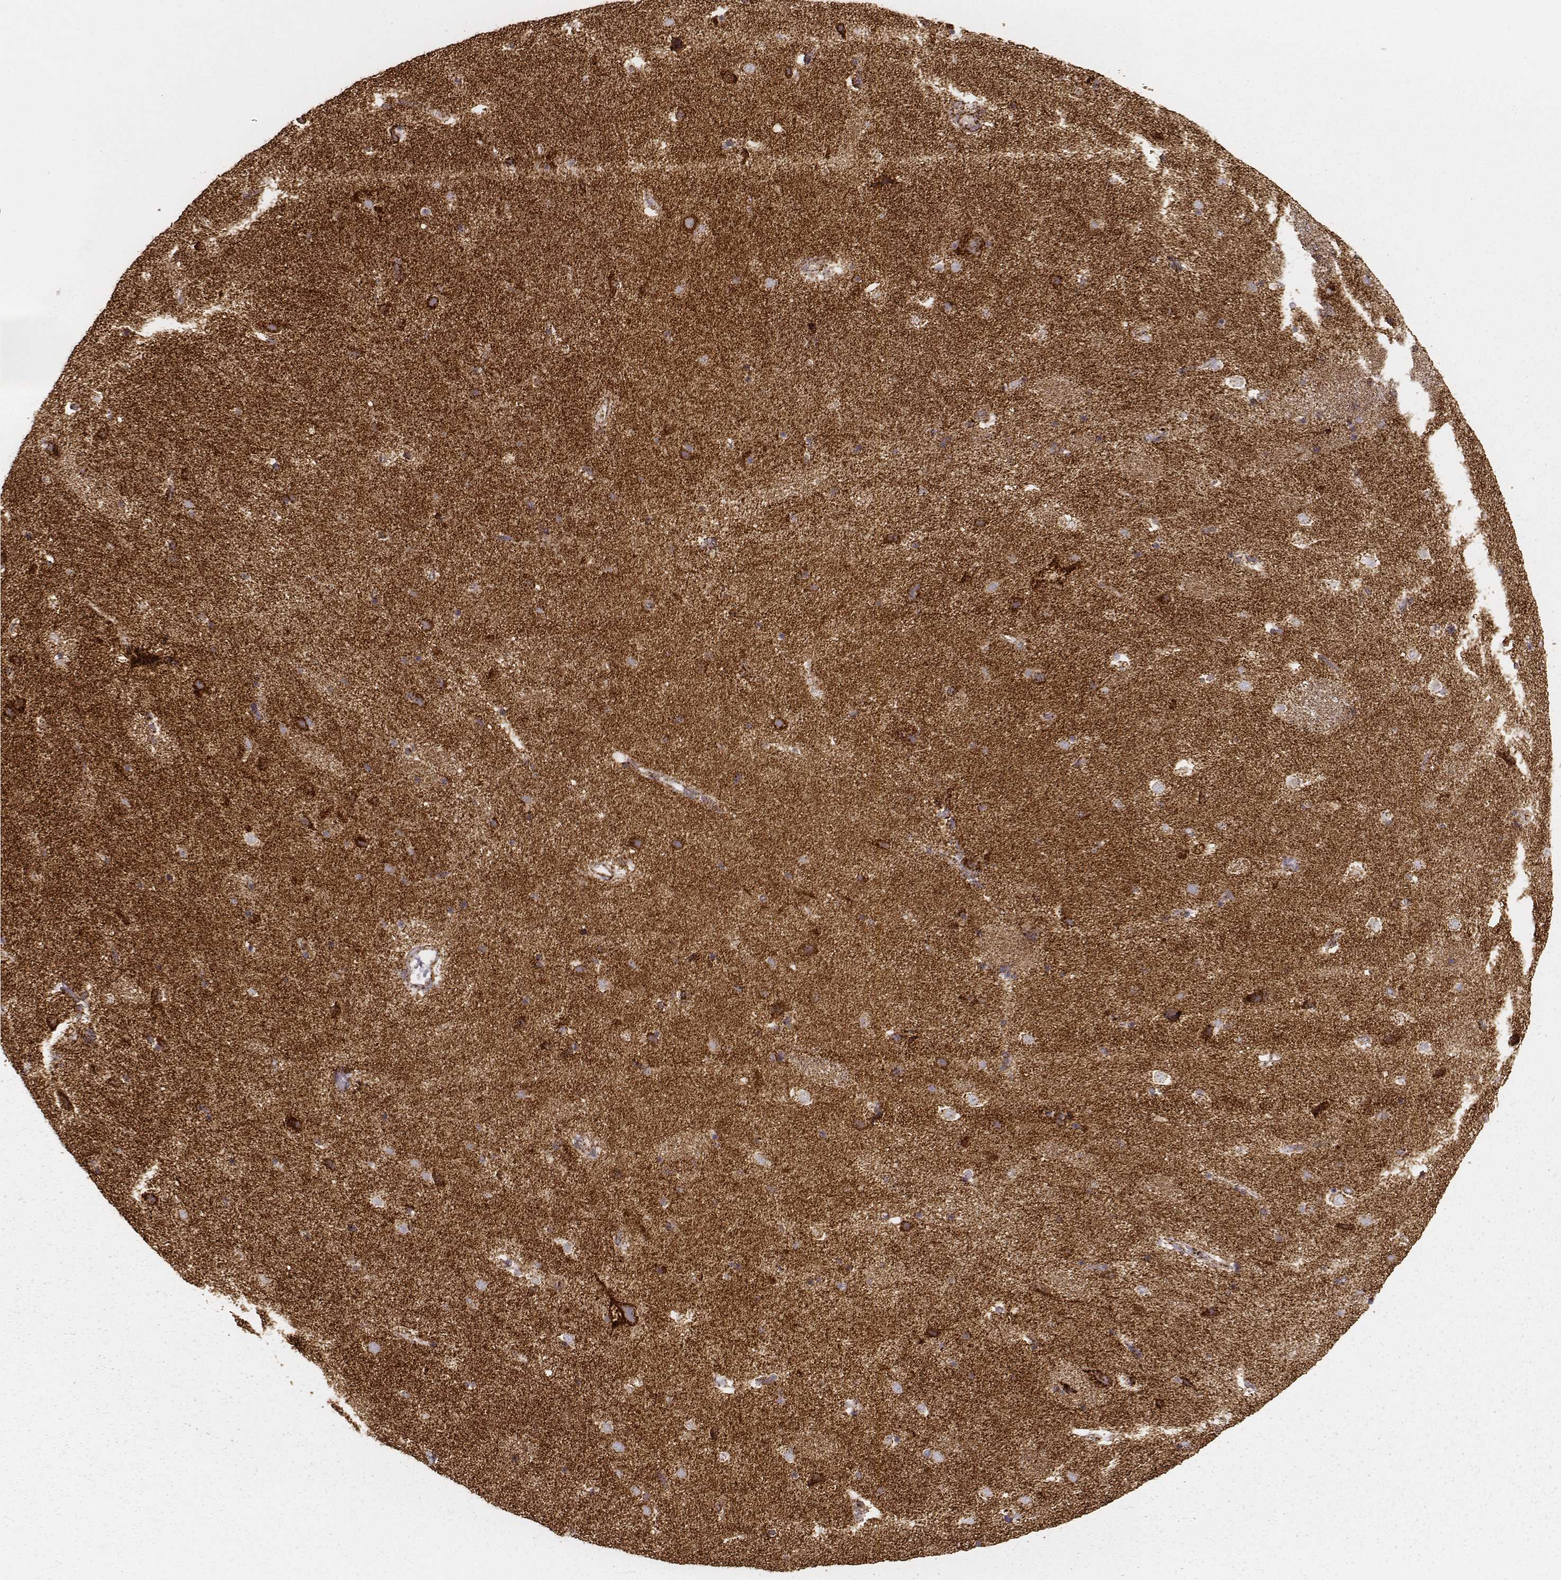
{"staining": {"intensity": "strong", "quantity": ">75%", "location": "cytoplasmic/membranous"}, "tissue": "caudate", "cell_type": "Glial cells", "image_type": "normal", "snomed": [{"axis": "morphology", "description": "Normal tissue, NOS"}, {"axis": "topography", "description": "Lateral ventricle wall"}], "caption": "IHC of unremarkable caudate demonstrates high levels of strong cytoplasmic/membranous positivity in about >75% of glial cells. Nuclei are stained in blue.", "gene": "CS", "patient": {"sex": "female", "age": 71}}